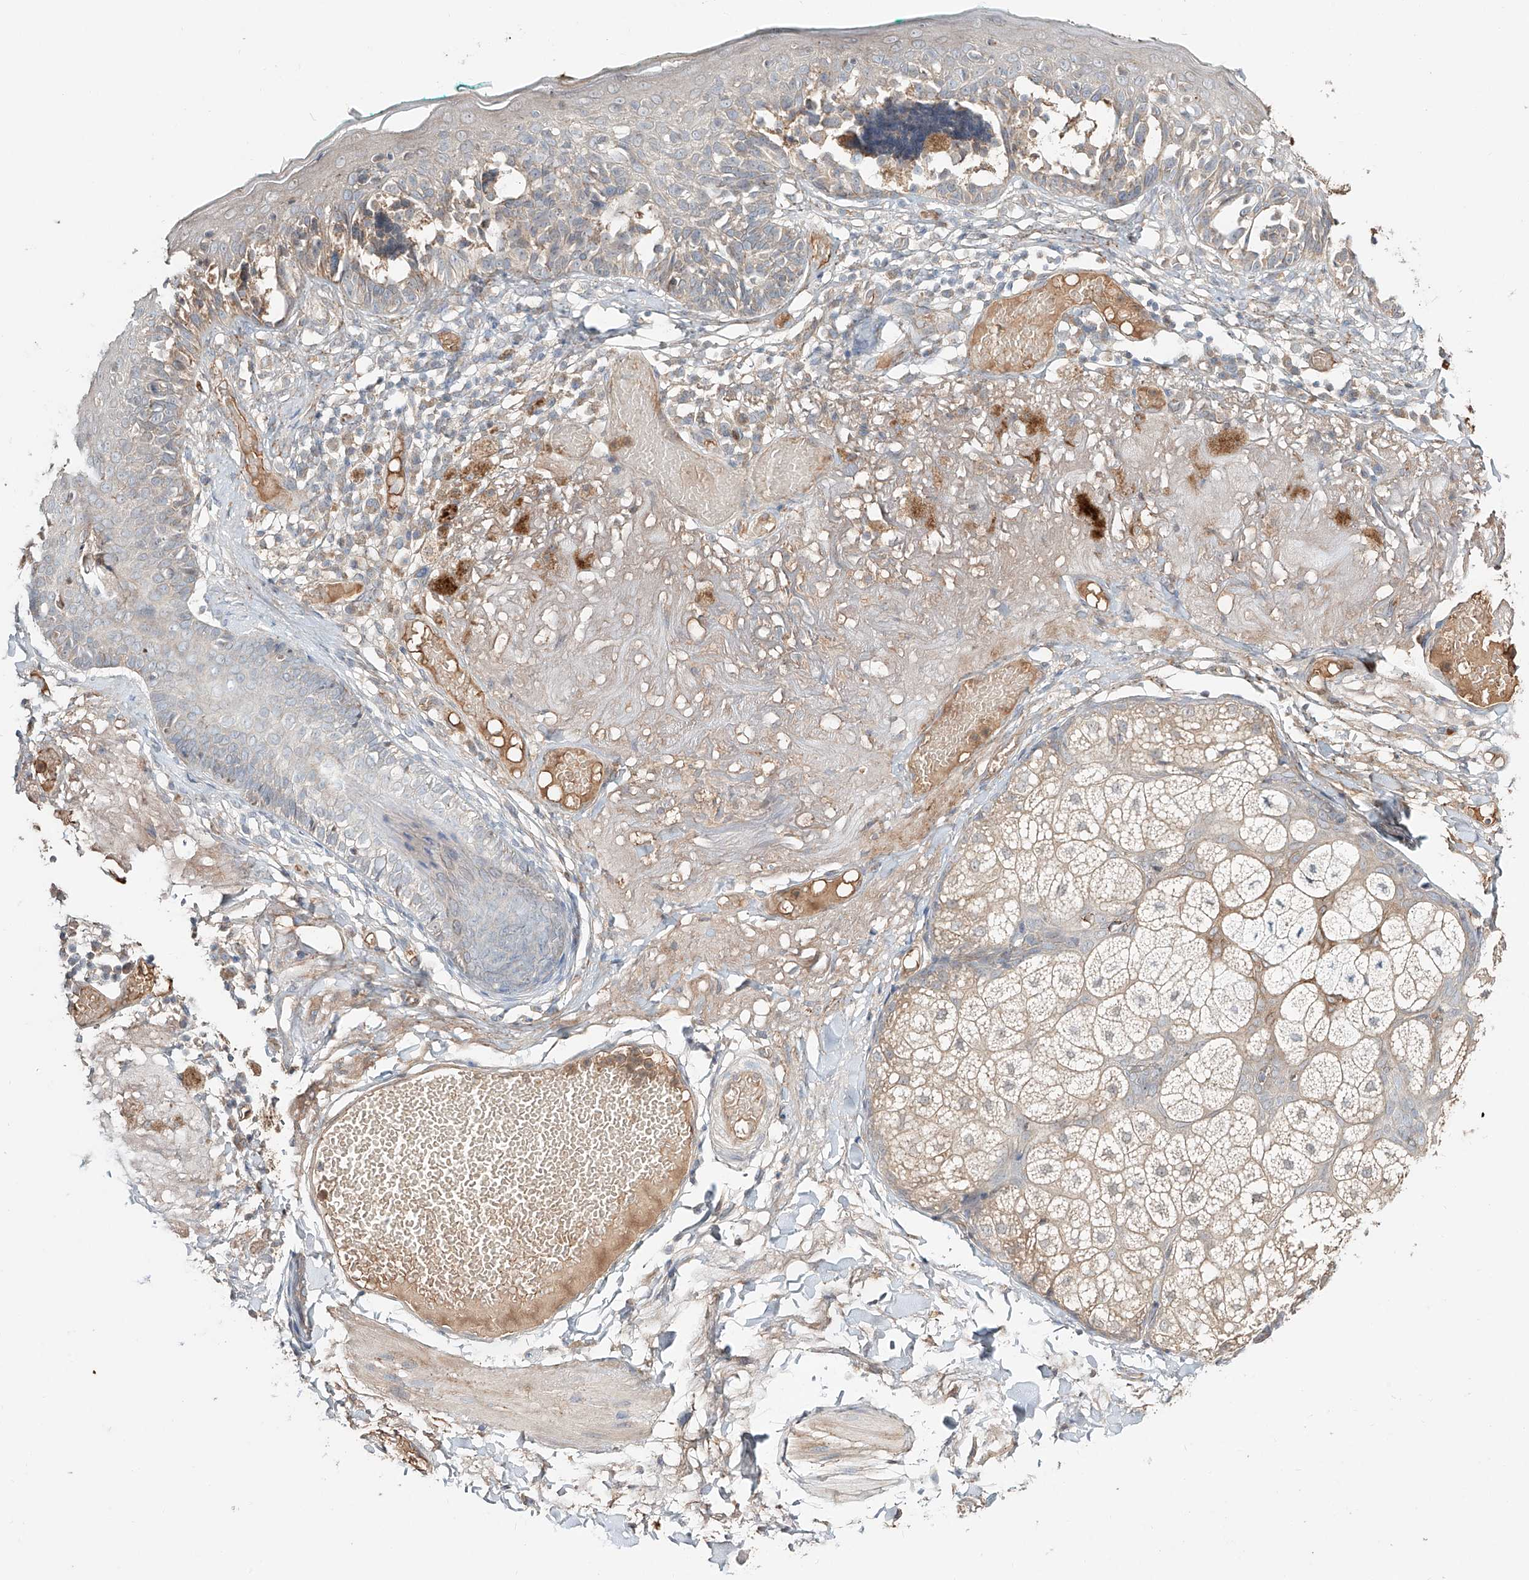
{"staining": {"intensity": "weak", "quantity": "<25%", "location": "cytoplasmic/membranous"}, "tissue": "melanoma", "cell_type": "Tumor cells", "image_type": "cancer", "snomed": [{"axis": "morphology", "description": "Malignant melanoma in situ"}, {"axis": "morphology", "description": "Malignant melanoma, NOS"}, {"axis": "topography", "description": "Skin"}], "caption": "DAB (3,3'-diaminobenzidine) immunohistochemical staining of human melanoma shows no significant positivity in tumor cells.", "gene": "ERO1A", "patient": {"sex": "female", "age": 88}}